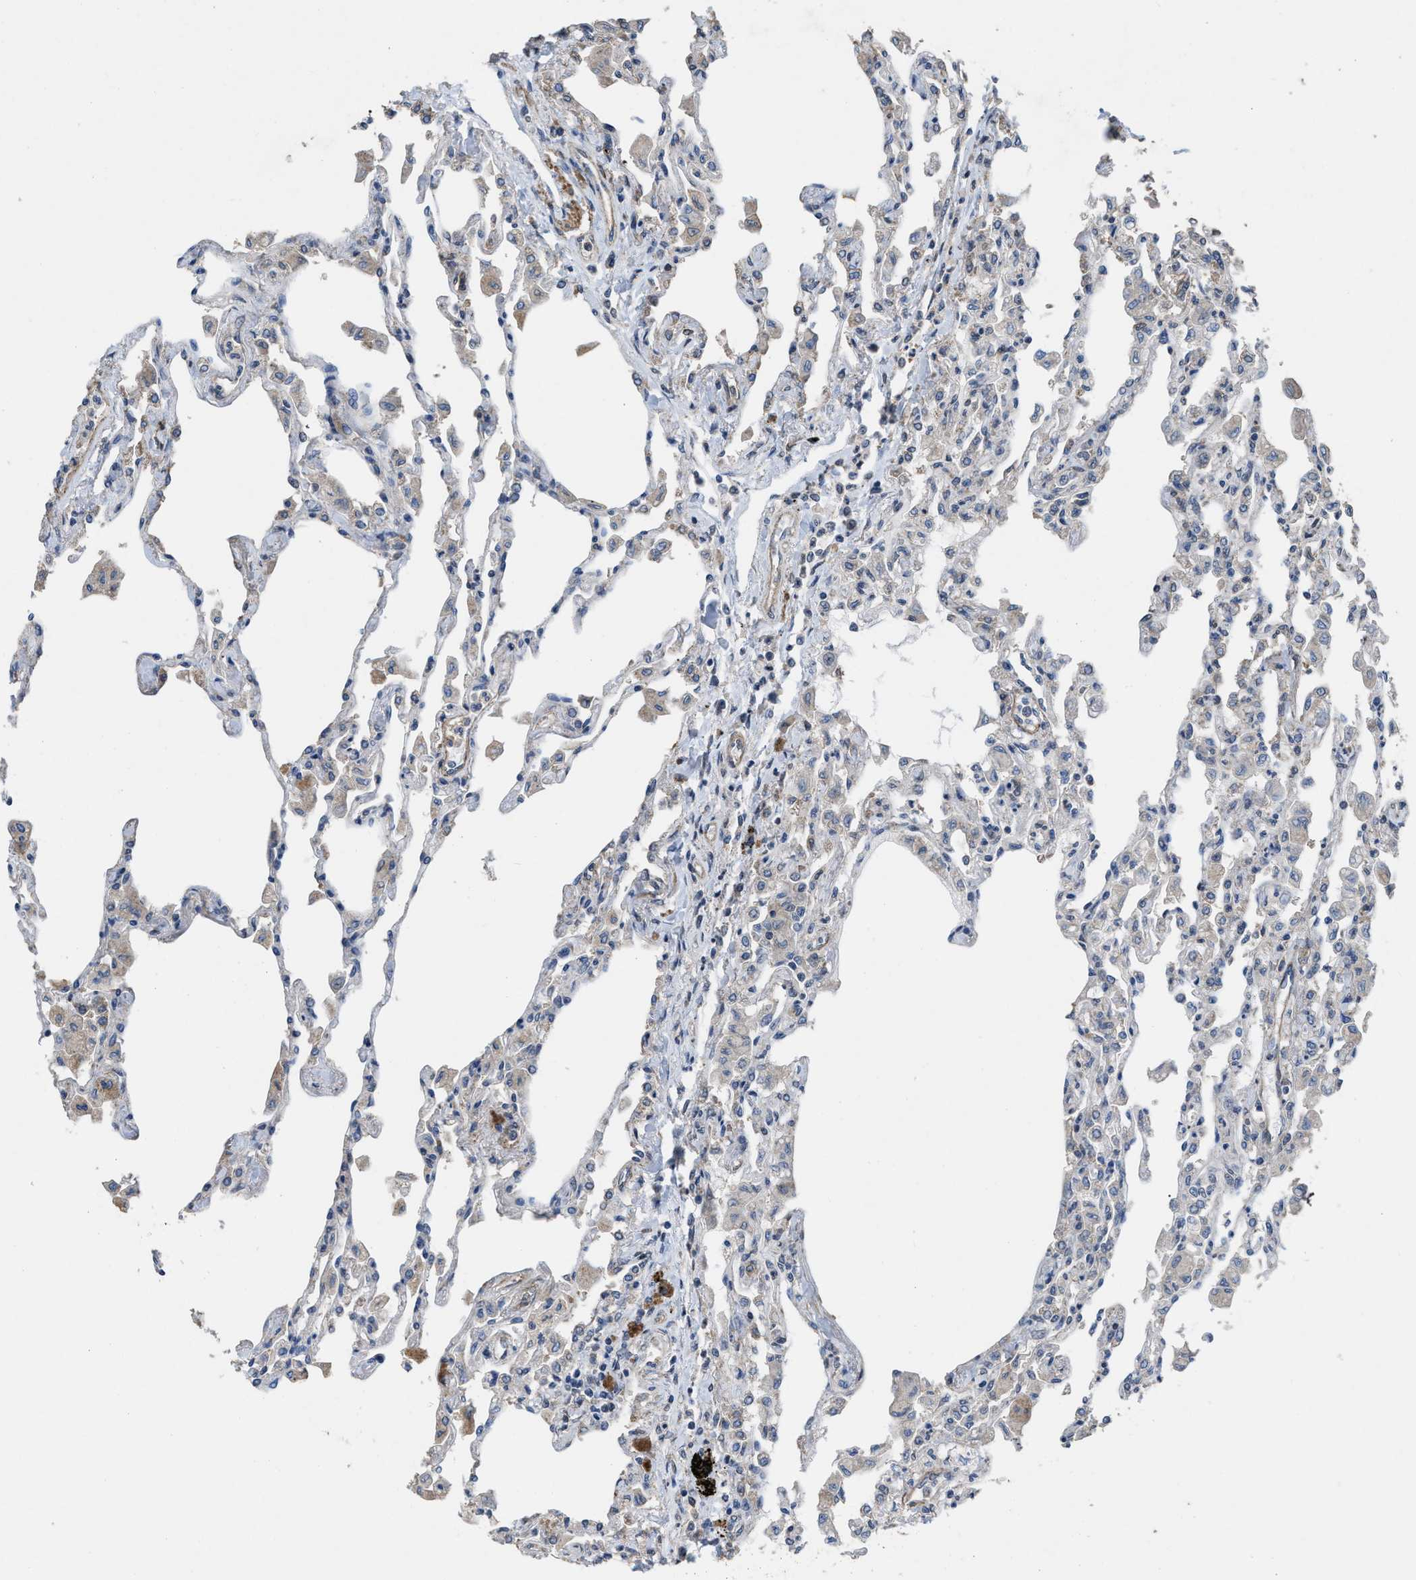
{"staining": {"intensity": "weak", "quantity": "25%-75%", "location": "cytoplasmic/membranous"}, "tissue": "lung", "cell_type": "Alveolar cells", "image_type": "normal", "snomed": [{"axis": "morphology", "description": "Normal tissue, NOS"}, {"axis": "topography", "description": "Bronchus"}, {"axis": "topography", "description": "Lung"}], "caption": "This image exhibits benign lung stained with immunohistochemistry to label a protein in brown. The cytoplasmic/membranous of alveolar cells show weak positivity for the protein. Nuclei are counter-stained blue.", "gene": "ARL6", "patient": {"sex": "female", "age": 49}}